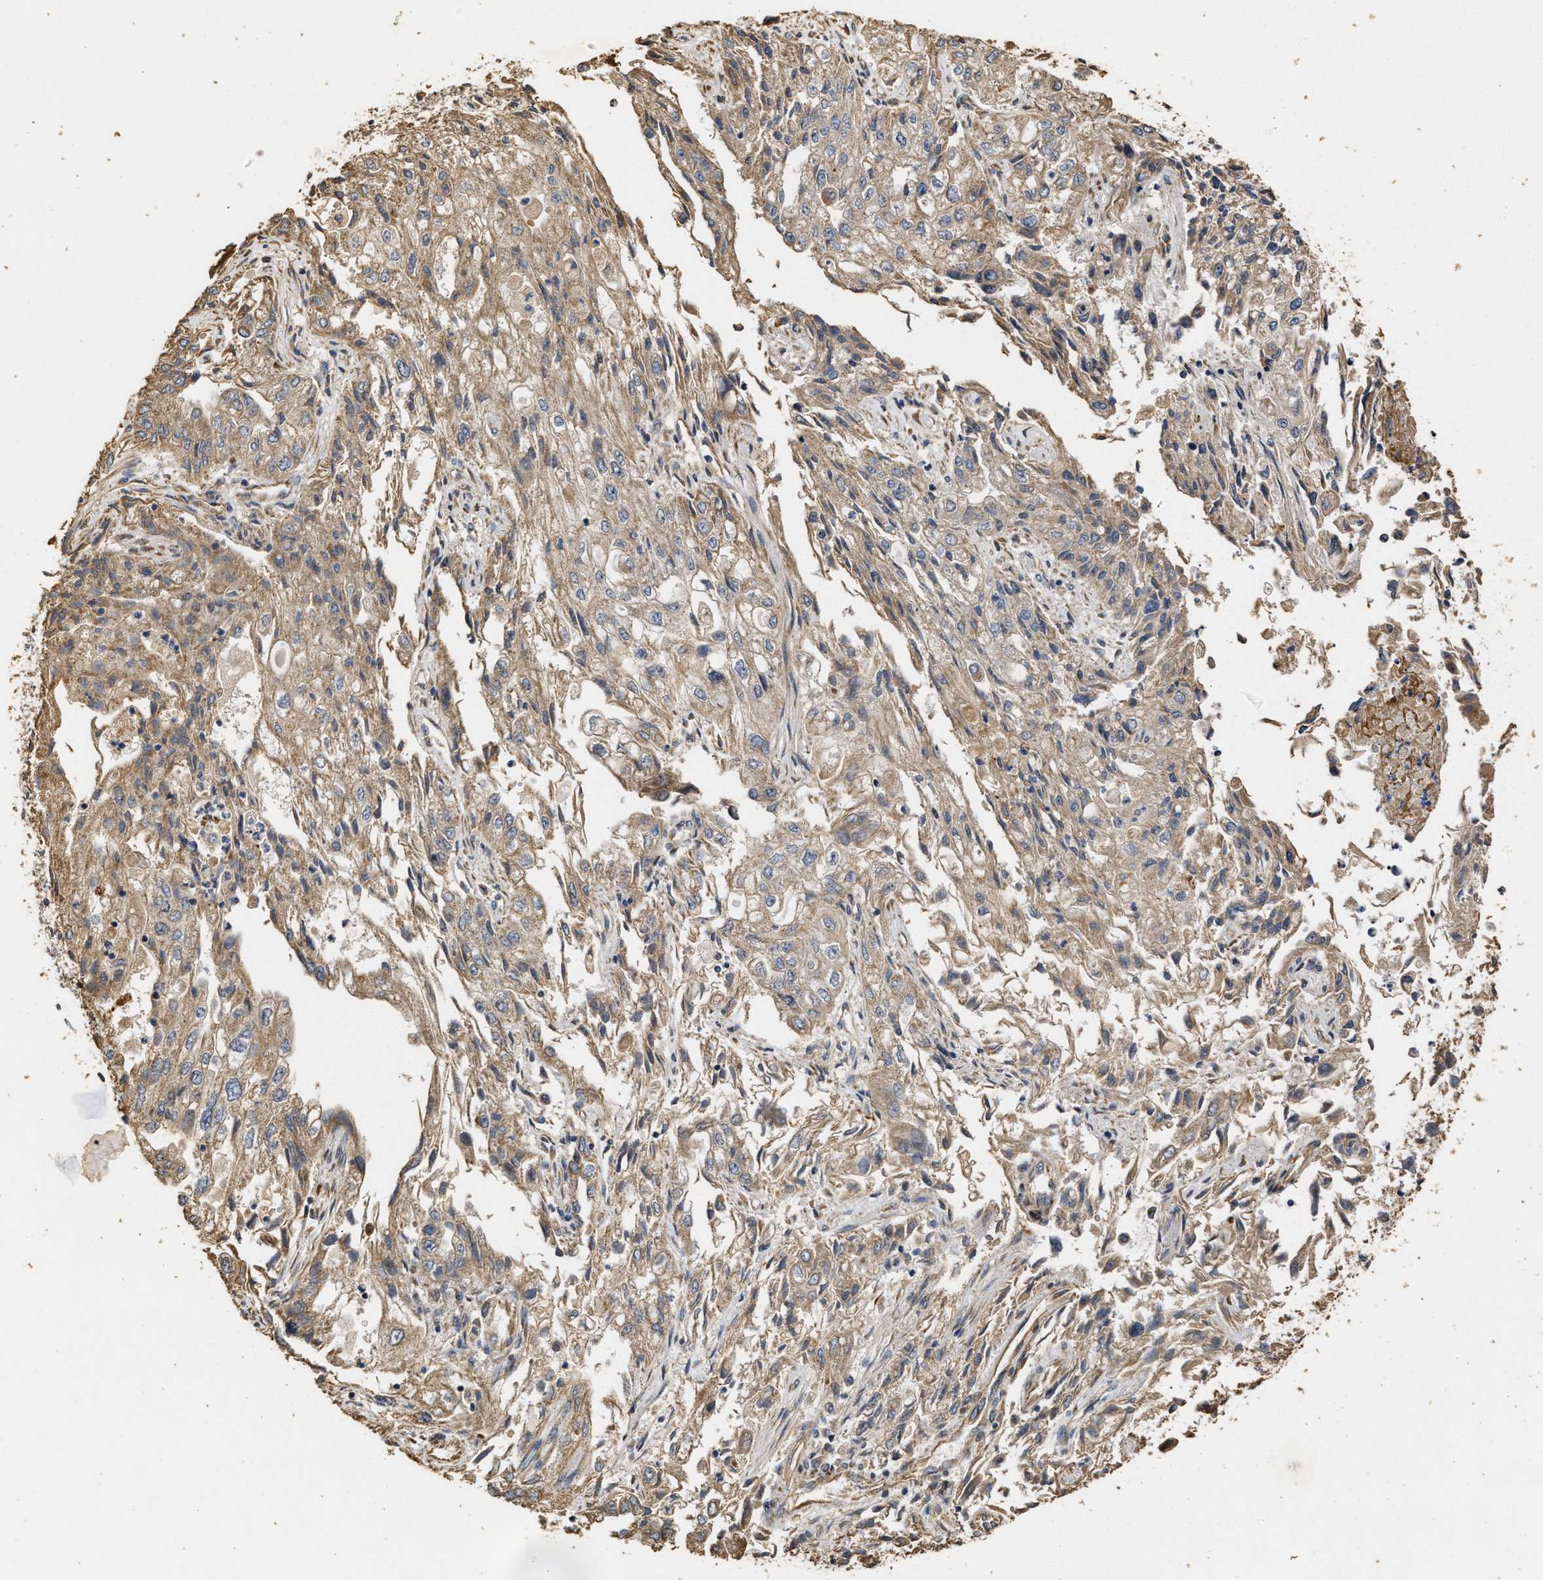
{"staining": {"intensity": "weak", "quantity": ">75%", "location": "cytoplasmic/membranous"}, "tissue": "endometrial cancer", "cell_type": "Tumor cells", "image_type": "cancer", "snomed": [{"axis": "morphology", "description": "Adenocarcinoma, NOS"}, {"axis": "topography", "description": "Endometrium"}], "caption": "Endometrial cancer was stained to show a protein in brown. There is low levels of weak cytoplasmic/membranous positivity in about >75% of tumor cells. (DAB (3,3'-diaminobenzidine) IHC with brightfield microscopy, high magnification).", "gene": "NAV1", "patient": {"sex": "female", "age": 49}}